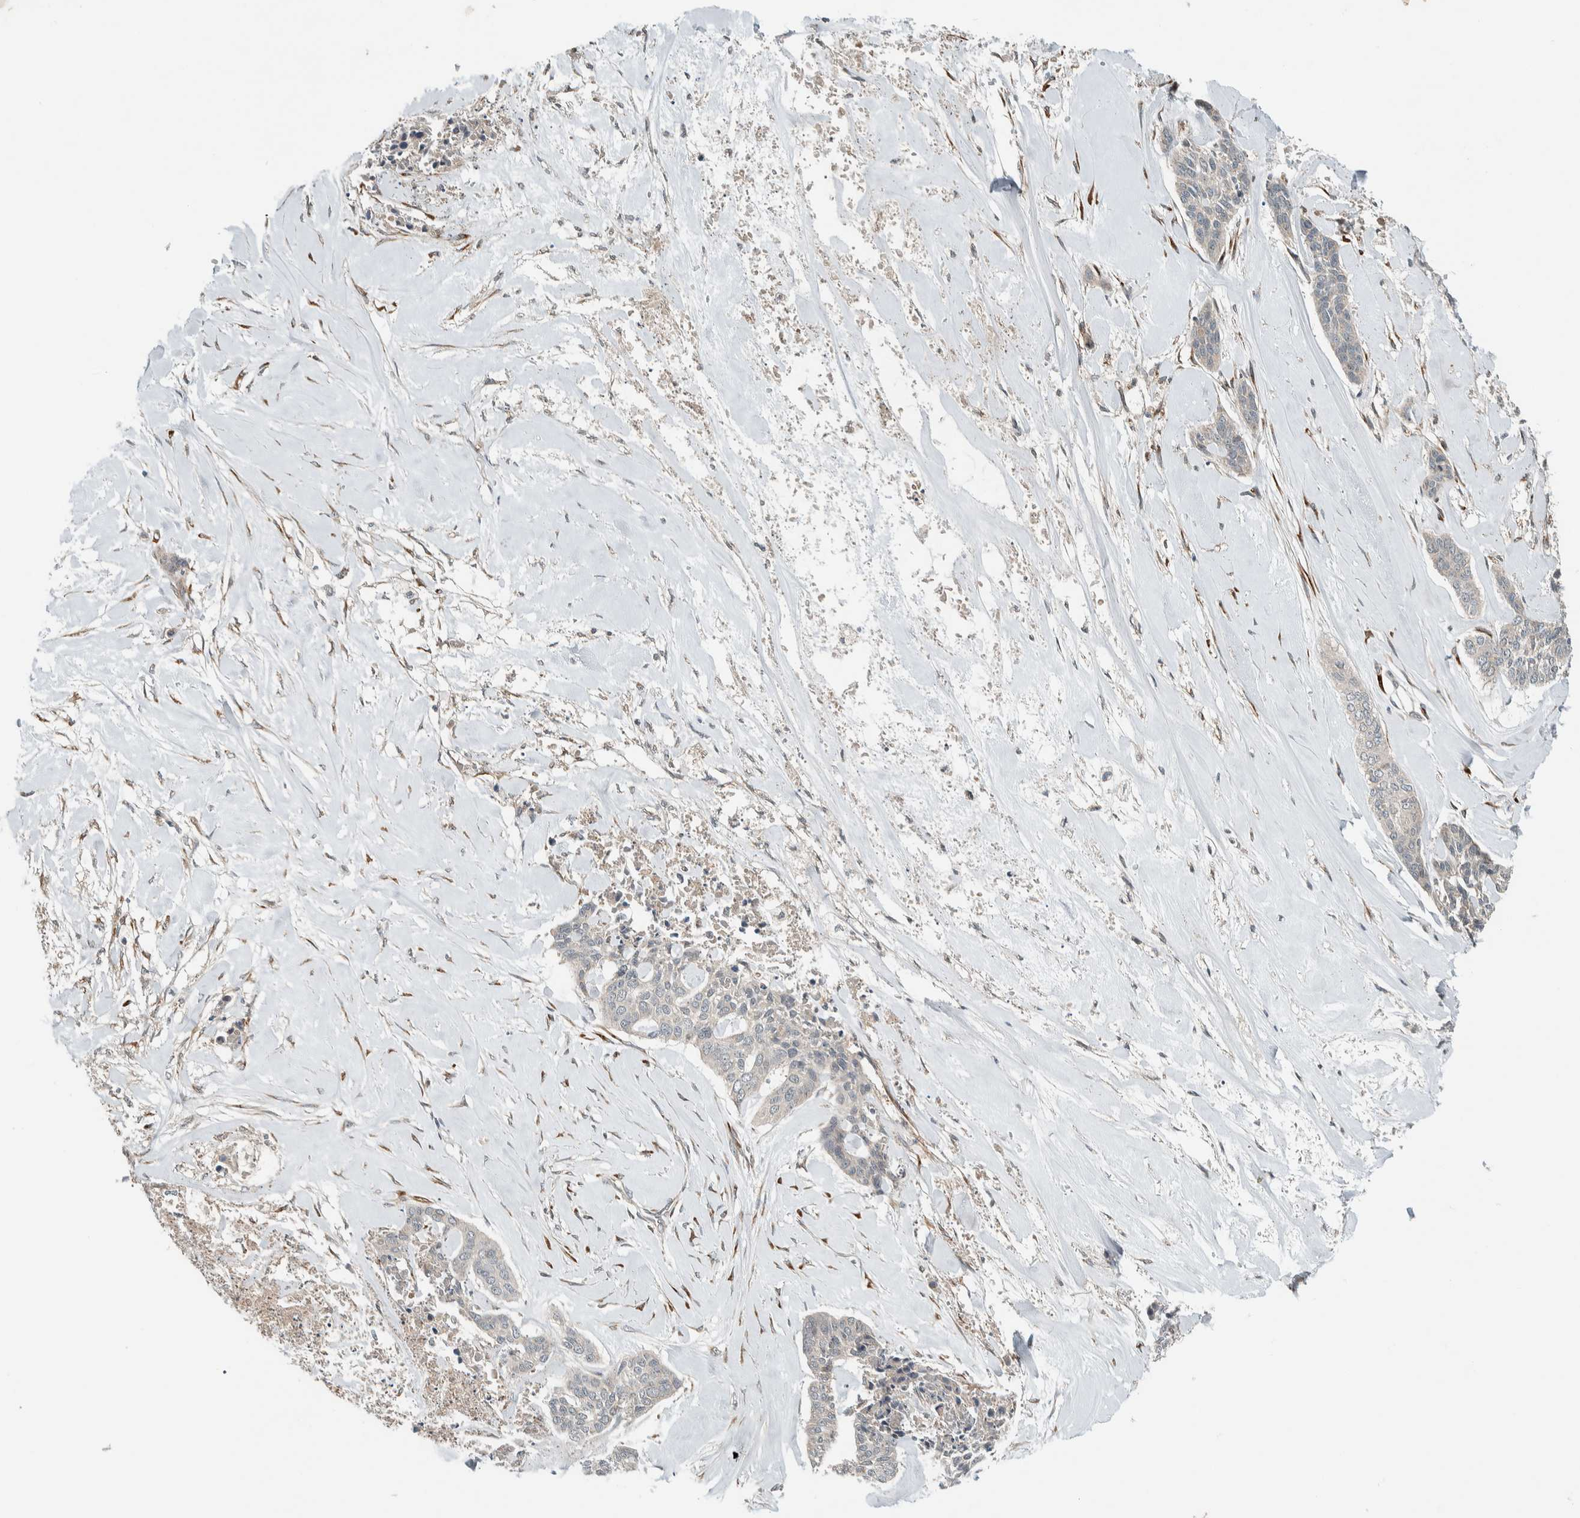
{"staining": {"intensity": "negative", "quantity": "none", "location": "none"}, "tissue": "skin cancer", "cell_type": "Tumor cells", "image_type": "cancer", "snomed": [{"axis": "morphology", "description": "Basal cell carcinoma"}, {"axis": "topography", "description": "Skin"}], "caption": "Immunohistochemistry histopathology image of neoplastic tissue: human skin basal cell carcinoma stained with DAB demonstrates no significant protein expression in tumor cells.", "gene": "CTBP2", "patient": {"sex": "female", "age": 64}}